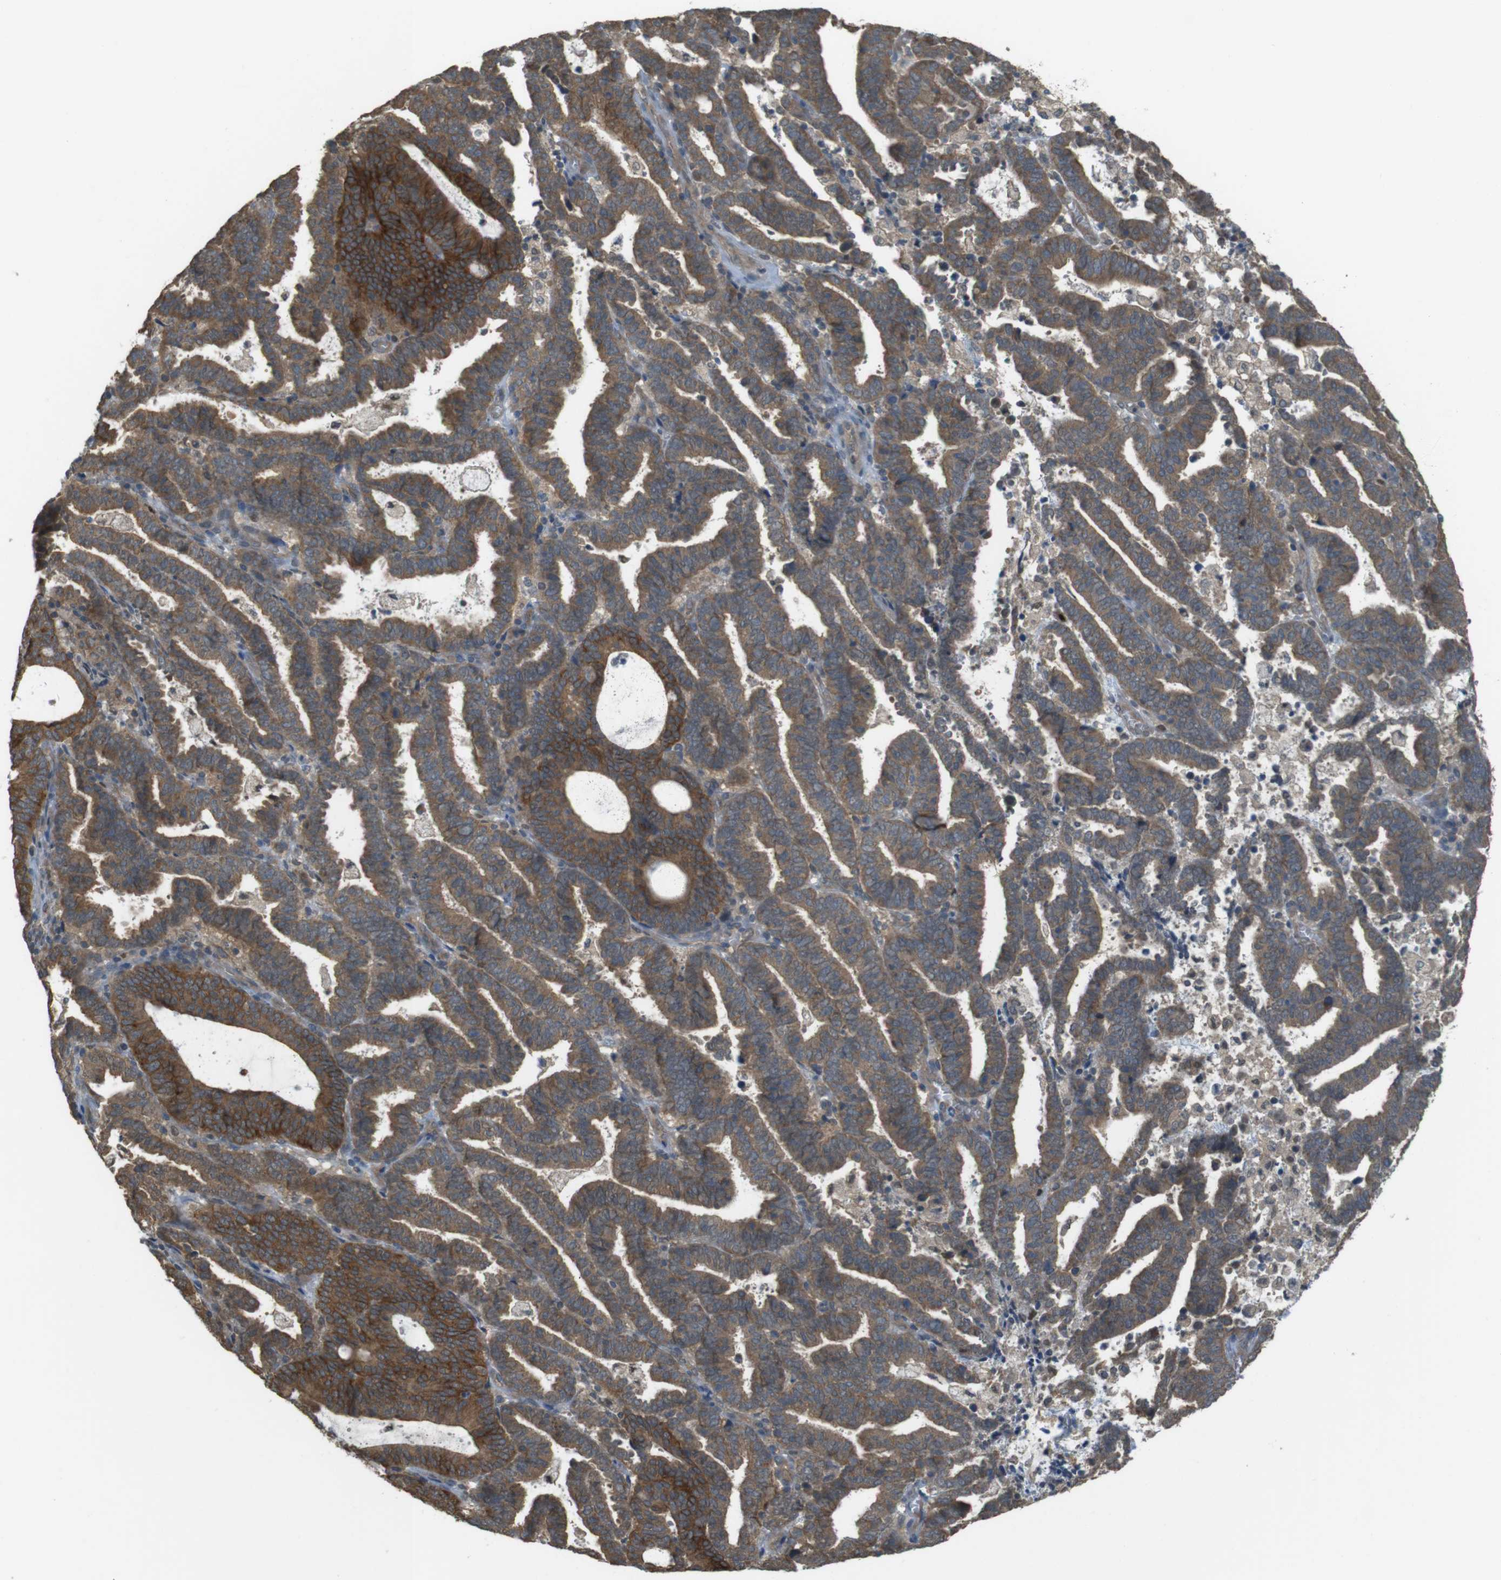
{"staining": {"intensity": "moderate", "quantity": ">75%", "location": "cytoplasmic/membranous"}, "tissue": "endometrial cancer", "cell_type": "Tumor cells", "image_type": "cancer", "snomed": [{"axis": "morphology", "description": "Adenocarcinoma, NOS"}, {"axis": "topography", "description": "Uterus"}], "caption": "Immunohistochemical staining of human adenocarcinoma (endometrial) shows moderate cytoplasmic/membranous protein expression in about >75% of tumor cells.", "gene": "ZDHHC20", "patient": {"sex": "female", "age": 83}}